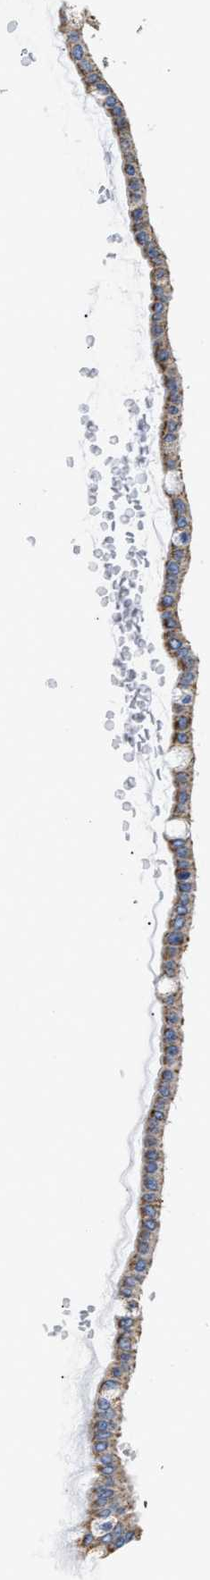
{"staining": {"intensity": "moderate", "quantity": "25%-75%", "location": "cytoplasmic/membranous"}, "tissue": "ovarian cancer", "cell_type": "Tumor cells", "image_type": "cancer", "snomed": [{"axis": "morphology", "description": "Cystadenocarcinoma, mucinous, NOS"}, {"axis": "topography", "description": "Ovary"}], "caption": "Mucinous cystadenocarcinoma (ovarian) stained with a protein marker displays moderate staining in tumor cells.", "gene": "ACADVL", "patient": {"sex": "female", "age": 73}}